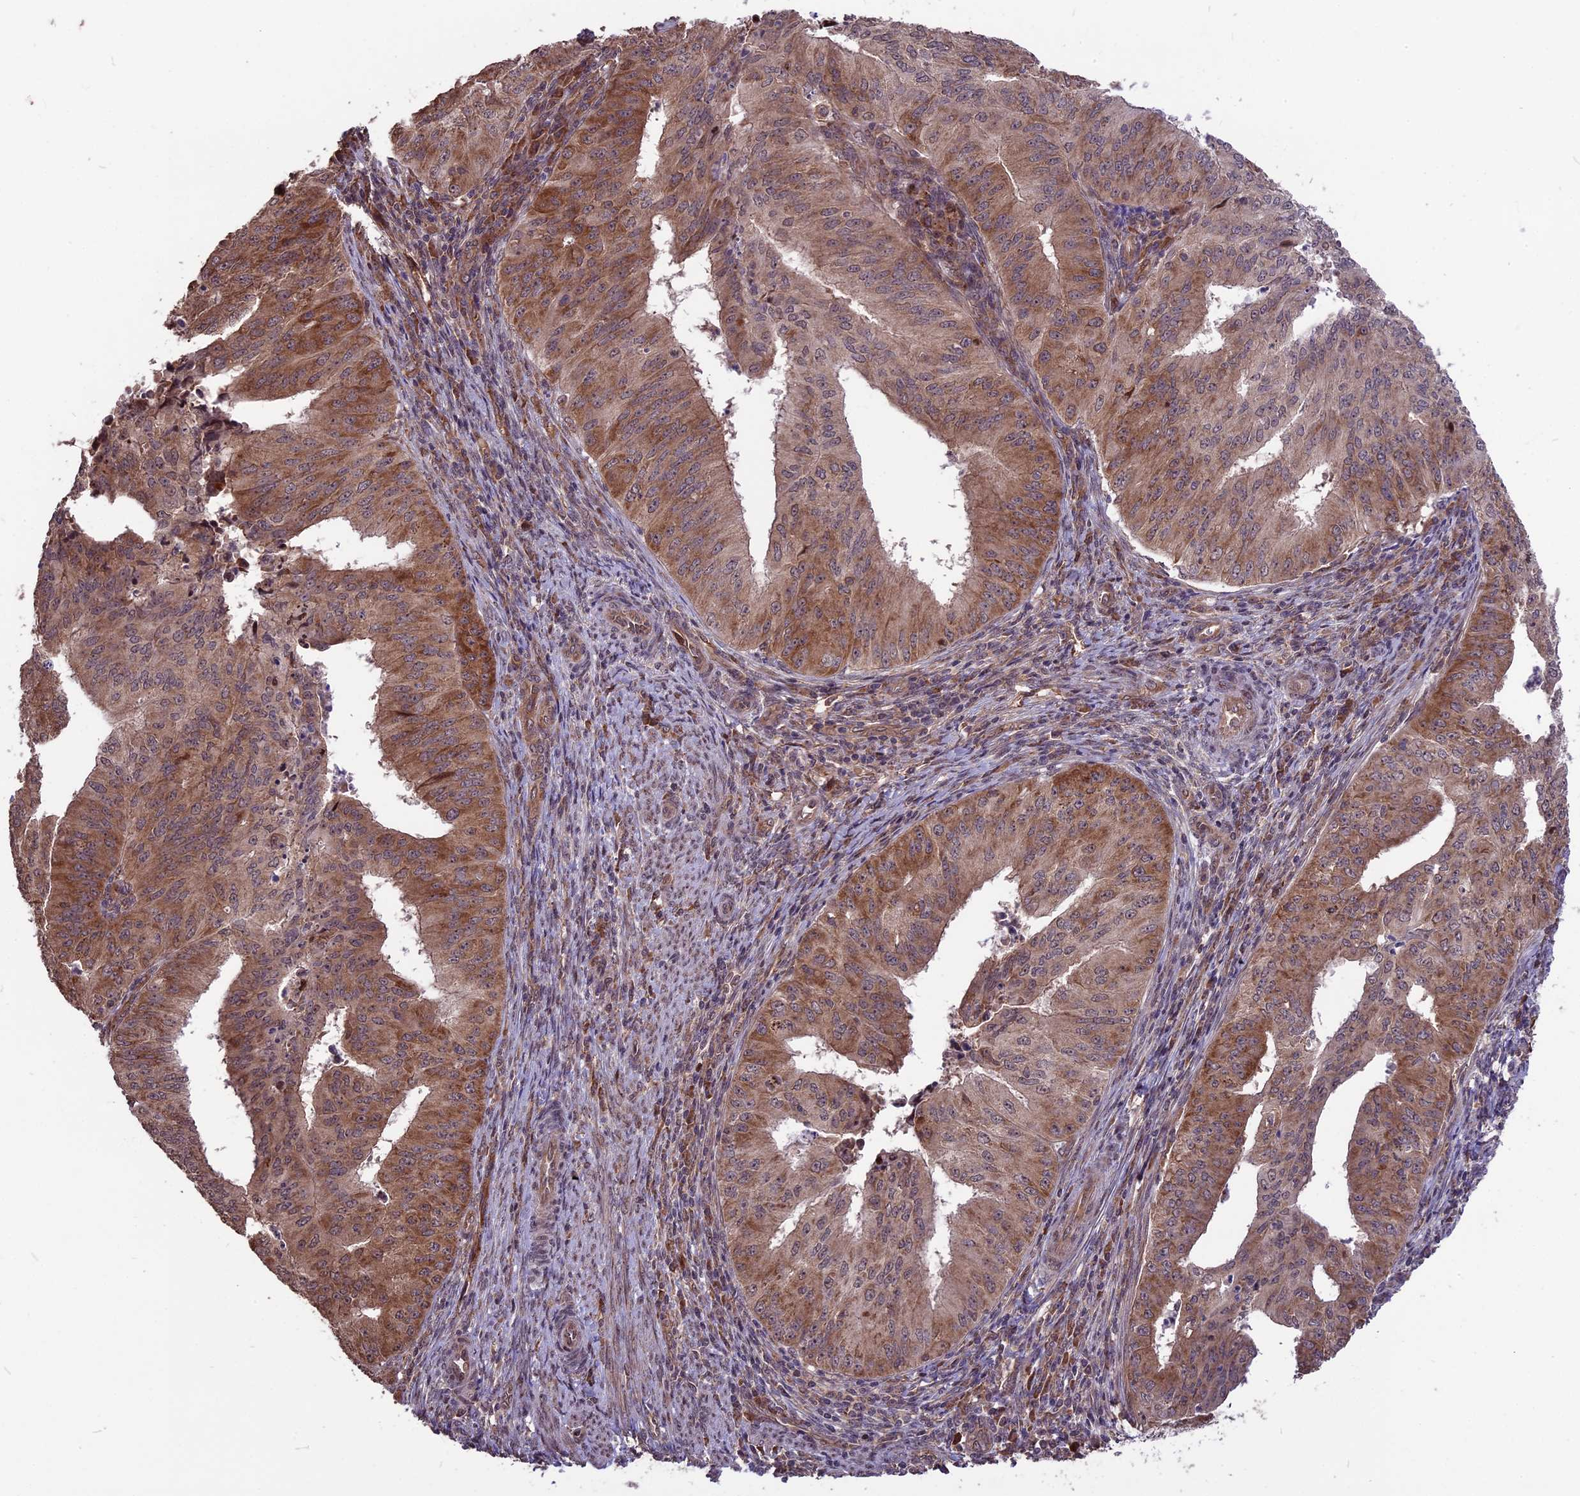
{"staining": {"intensity": "moderate", "quantity": ">75%", "location": "cytoplasmic/membranous,nuclear"}, "tissue": "endometrial cancer", "cell_type": "Tumor cells", "image_type": "cancer", "snomed": [{"axis": "morphology", "description": "Adenocarcinoma, NOS"}, {"axis": "topography", "description": "Endometrium"}], "caption": "A high-resolution histopathology image shows IHC staining of endometrial adenocarcinoma, which shows moderate cytoplasmic/membranous and nuclear positivity in about >75% of tumor cells. (DAB IHC with brightfield microscopy, high magnification).", "gene": "ZNF598", "patient": {"sex": "female", "age": 50}}